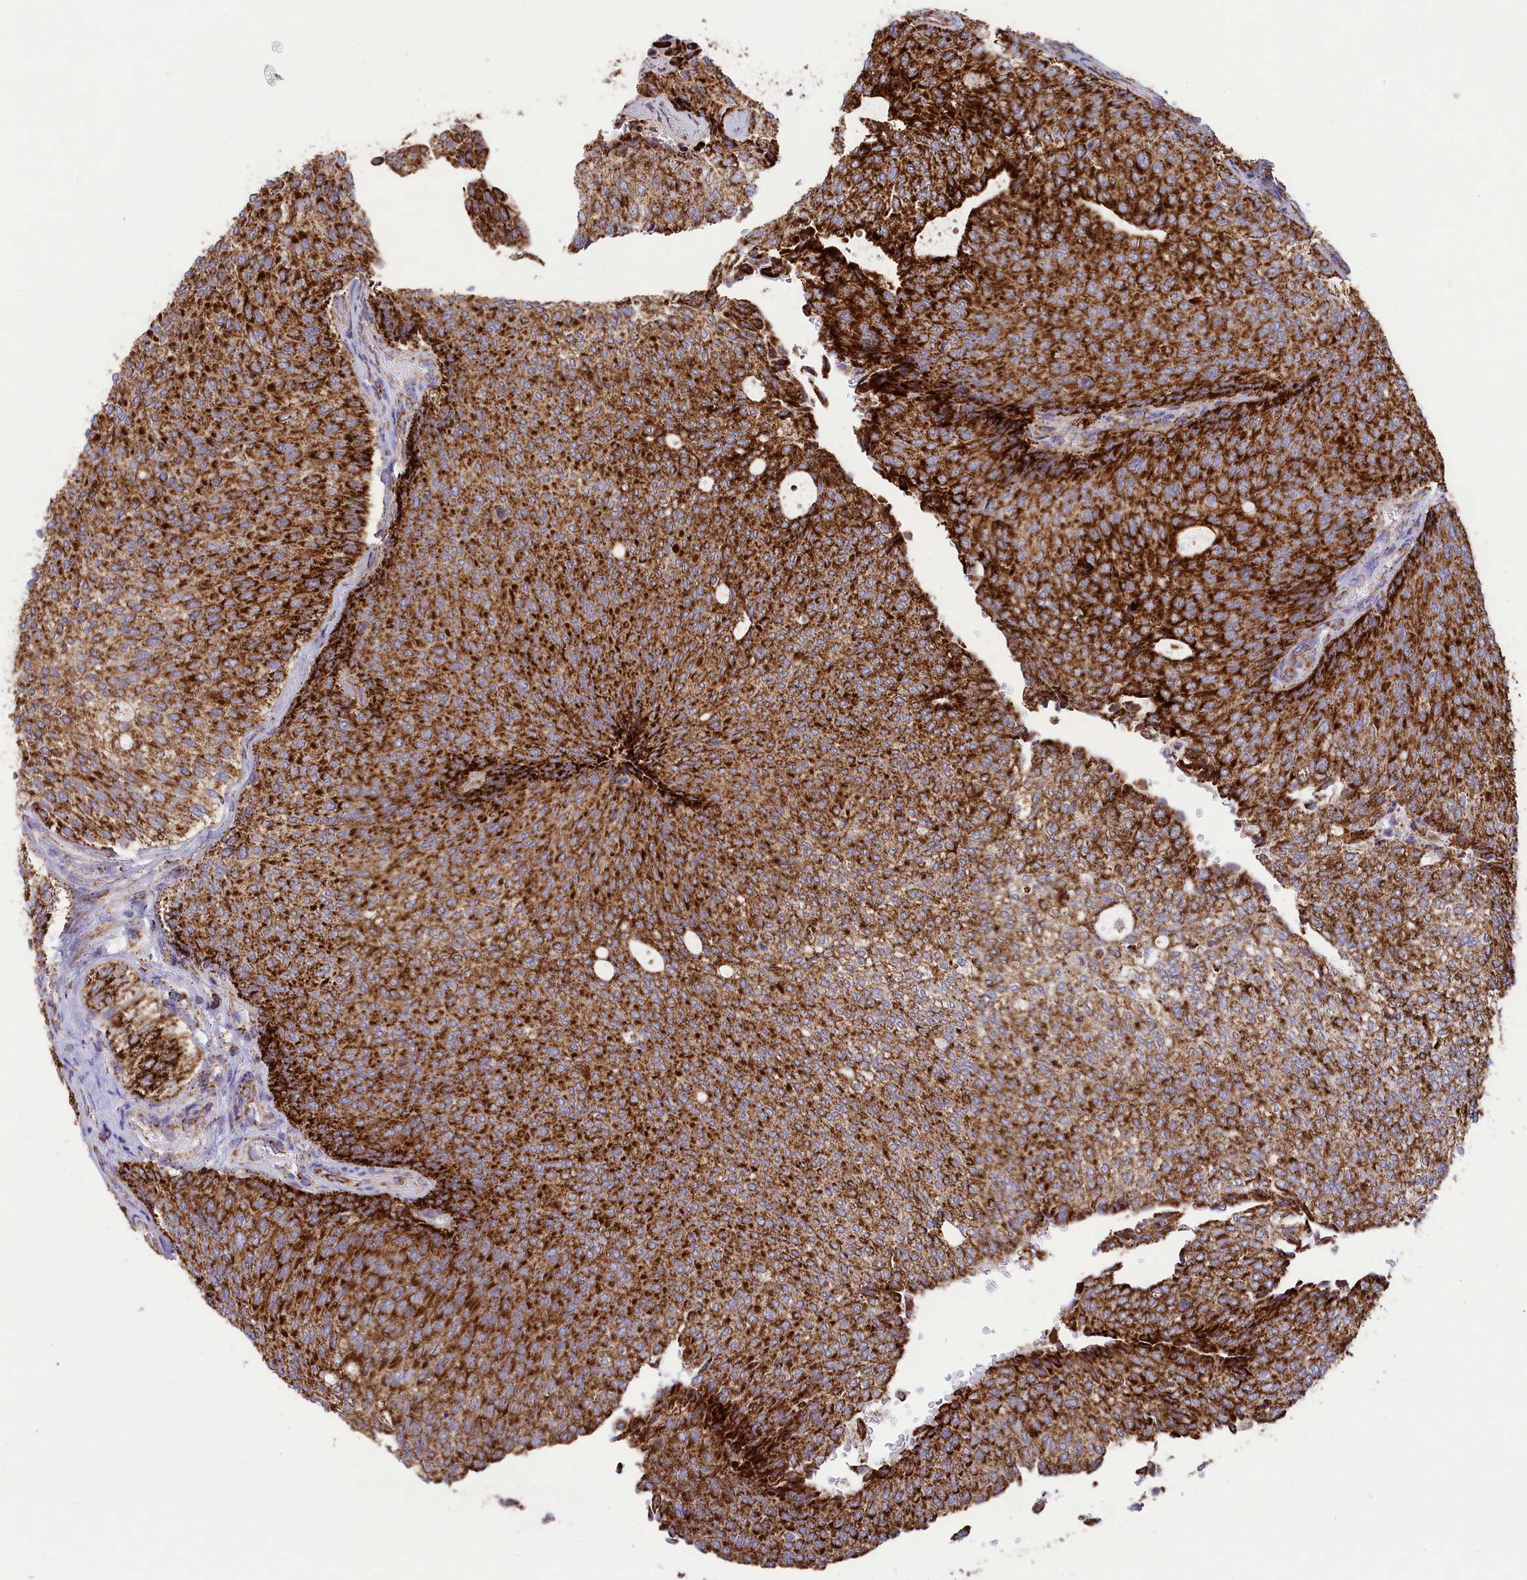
{"staining": {"intensity": "strong", "quantity": ">75%", "location": "cytoplasmic/membranous"}, "tissue": "urothelial cancer", "cell_type": "Tumor cells", "image_type": "cancer", "snomed": [{"axis": "morphology", "description": "Urothelial carcinoma, Low grade"}, {"axis": "topography", "description": "Urinary bladder"}], "caption": "The micrograph shows immunohistochemical staining of urothelial carcinoma (low-grade). There is strong cytoplasmic/membranous expression is appreciated in about >75% of tumor cells. The protein is shown in brown color, while the nuclei are stained blue.", "gene": "ISOC2", "patient": {"sex": "female", "age": 79}}